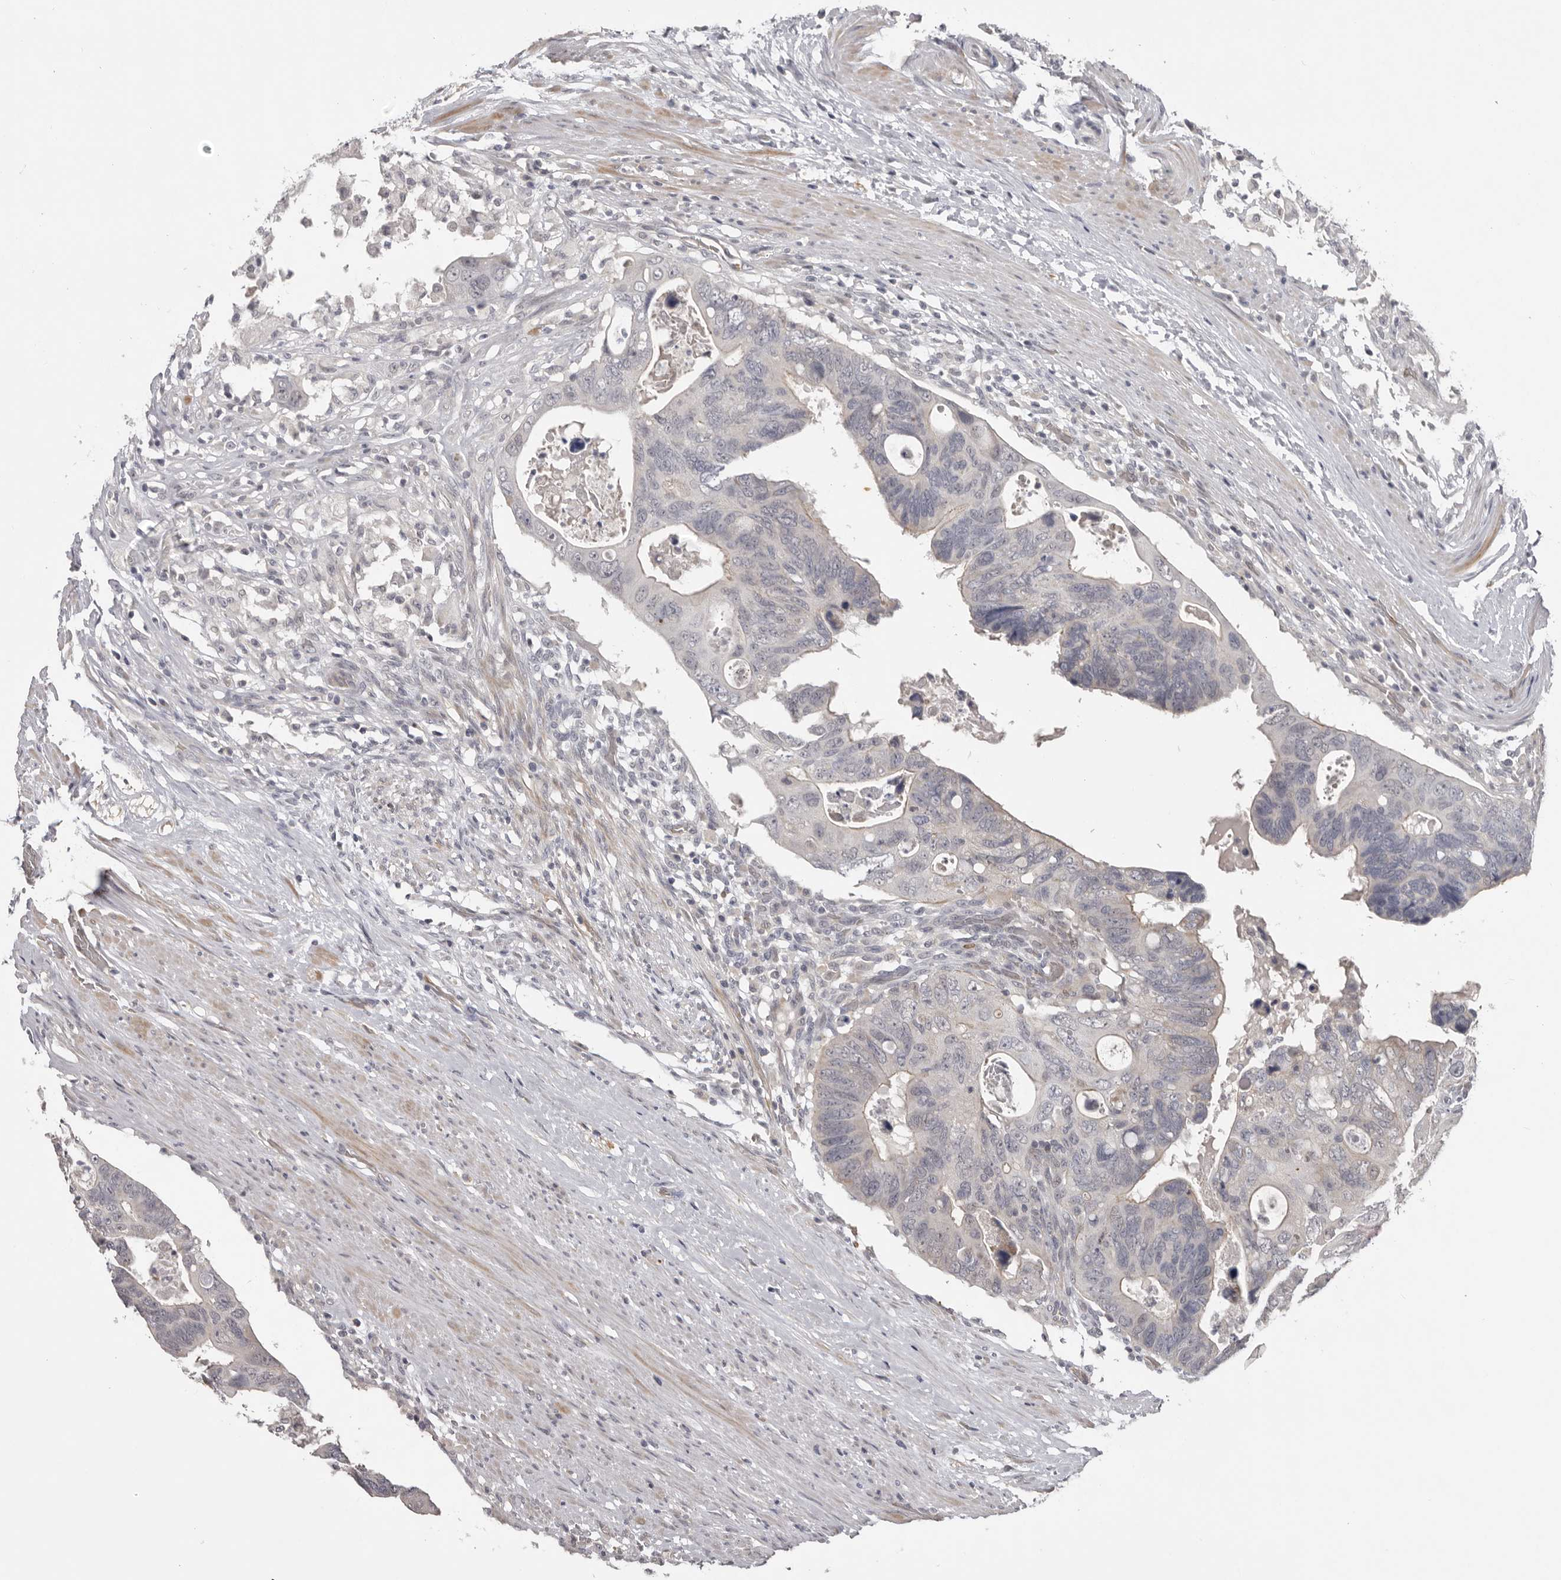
{"staining": {"intensity": "negative", "quantity": "none", "location": "none"}, "tissue": "colorectal cancer", "cell_type": "Tumor cells", "image_type": "cancer", "snomed": [{"axis": "morphology", "description": "Adenocarcinoma, NOS"}, {"axis": "topography", "description": "Rectum"}], "caption": "This image is of colorectal cancer (adenocarcinoma) stained with IHC to label a protein in brown with the nuclei are counter-stained blue. There is no staining in tumor cells.", "gene": "TNR", "patient": {"sex": "male", "age": 53}}